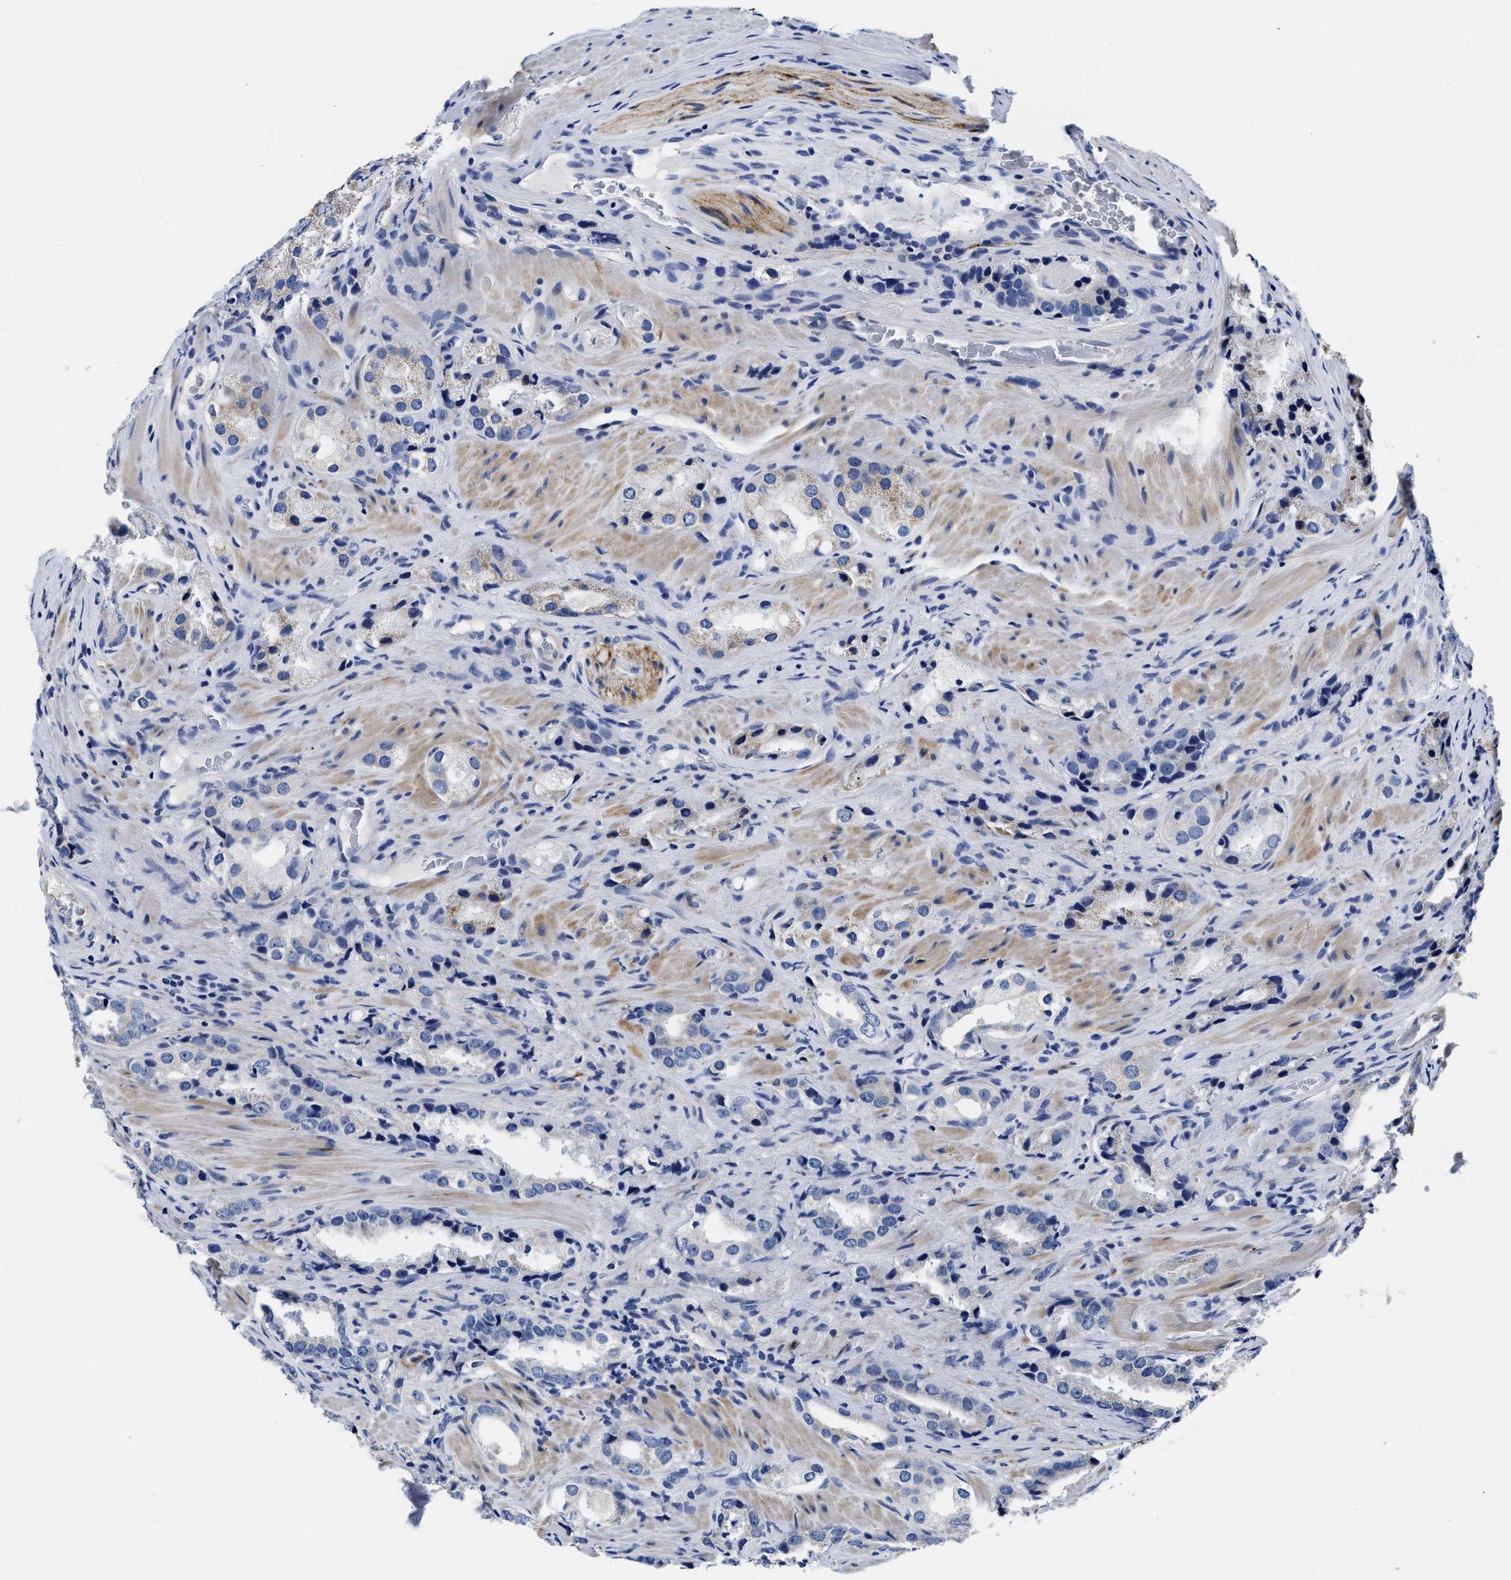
{"staining": {"intensity": "weak", "quantity": "<25%", "location": "cytoplasmic/membranous"}, "tissue": "prostate cancer", "cell_type": "Tumor cells", "image_type": "cancer", "snomed": [{"axis": "morphology", "description": "Adenocarcinoma, High grade"}, {"axis": "topography", "description": "Prostate"}], "caption": "Protein analysis of prostate adenocarcinoma (high-grade) displays no significant positivity in tumor cells.", "gene": "SLC35F1", "patient": {"sex": "male", "age": 63}}